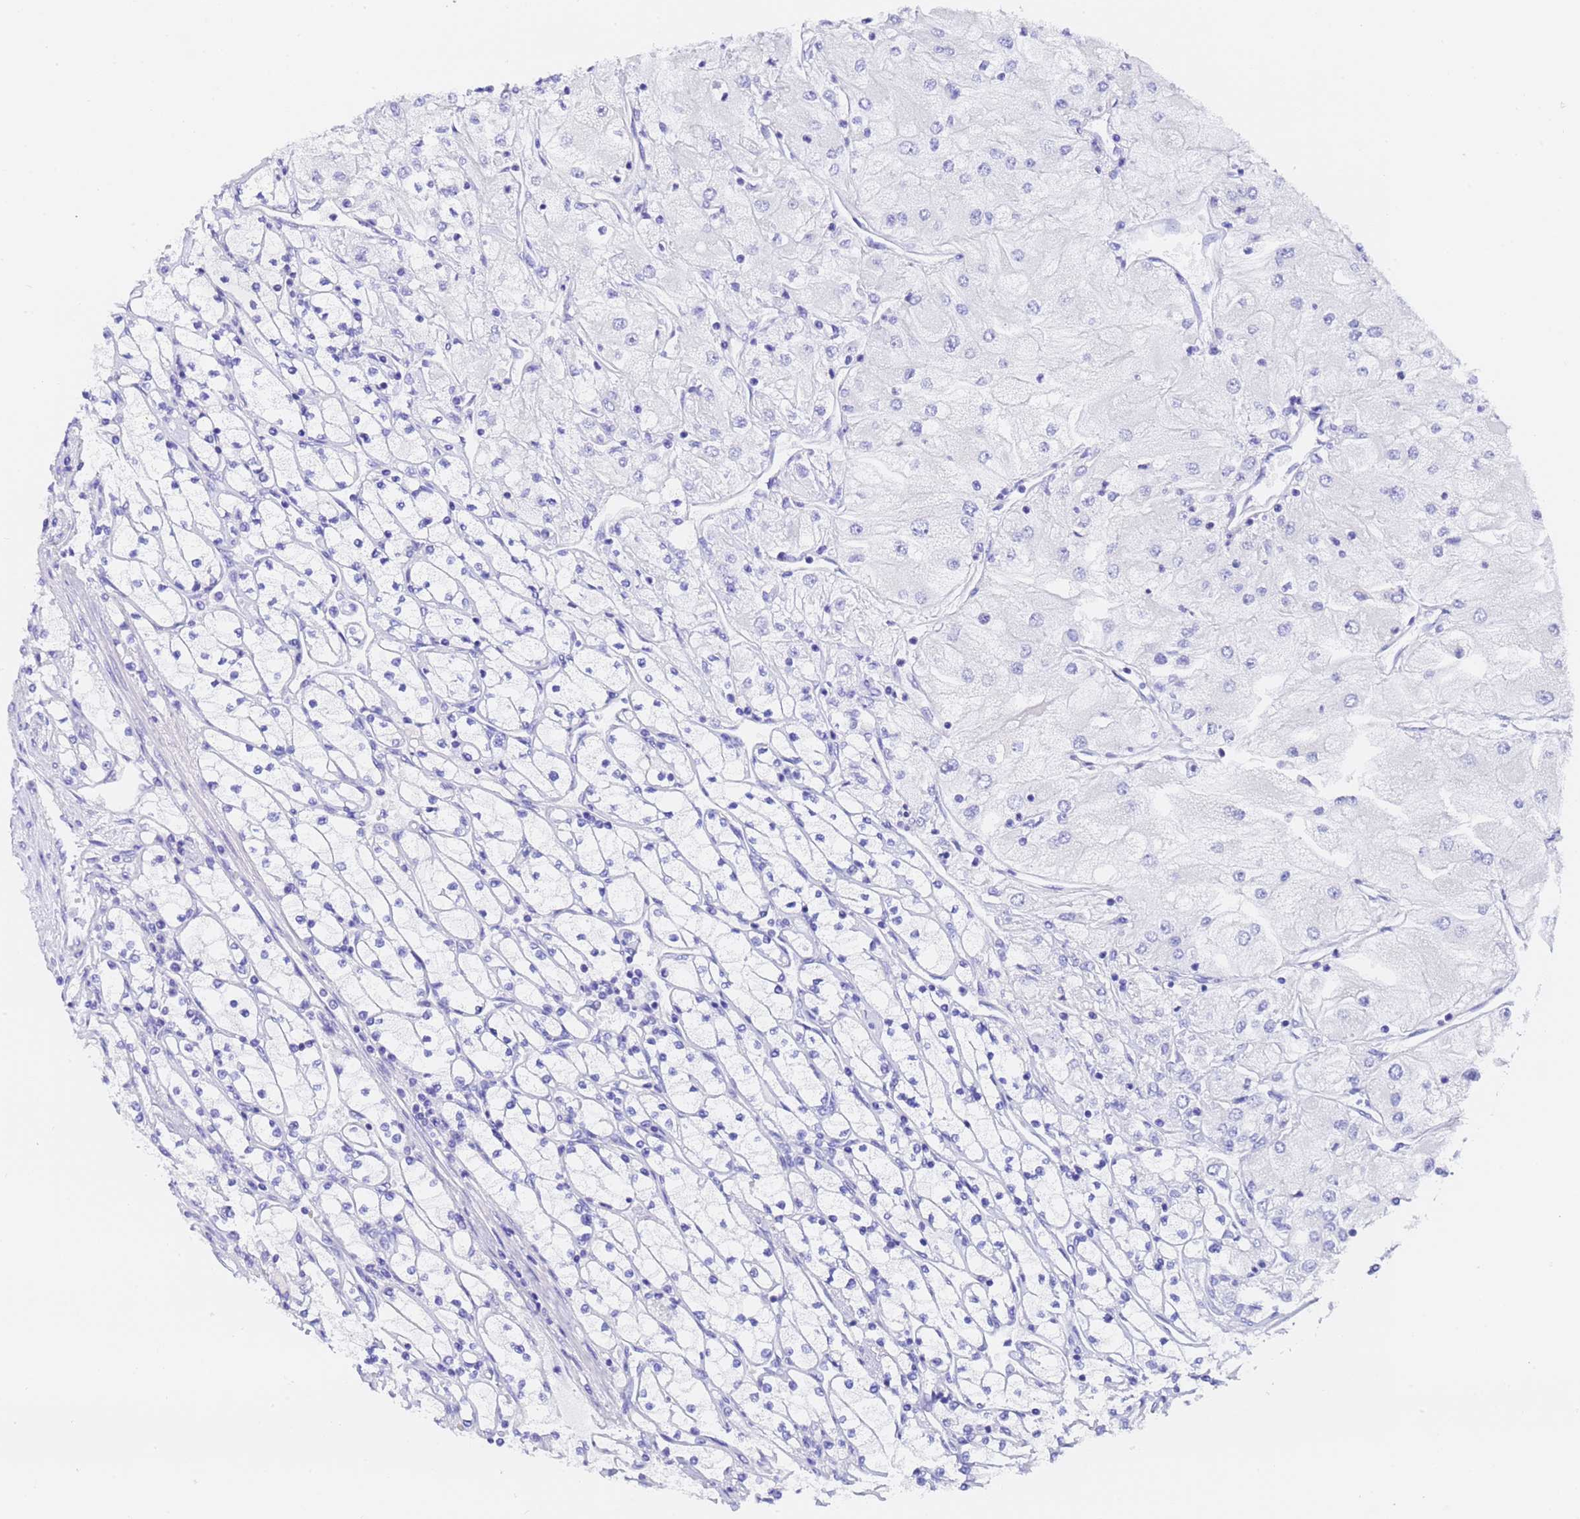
{"staining": {"intensity": "negative", "quantity": "none", "location": "none"}, "tissue": "renal cancer", "cell_type": "Tumor cells", "image_type": "cancer", "snomed": [{"axis": "morphology", "description": "Adenocarcinoma, NOS"}, {"axis": "topography", "description": "Kidney"}], "caption": "Tumor cells show no significant protein staining in renal cancer (adenocarcinoma).", "gene": "GABRA1", "patient": {"sex": "male", "age": 80}}